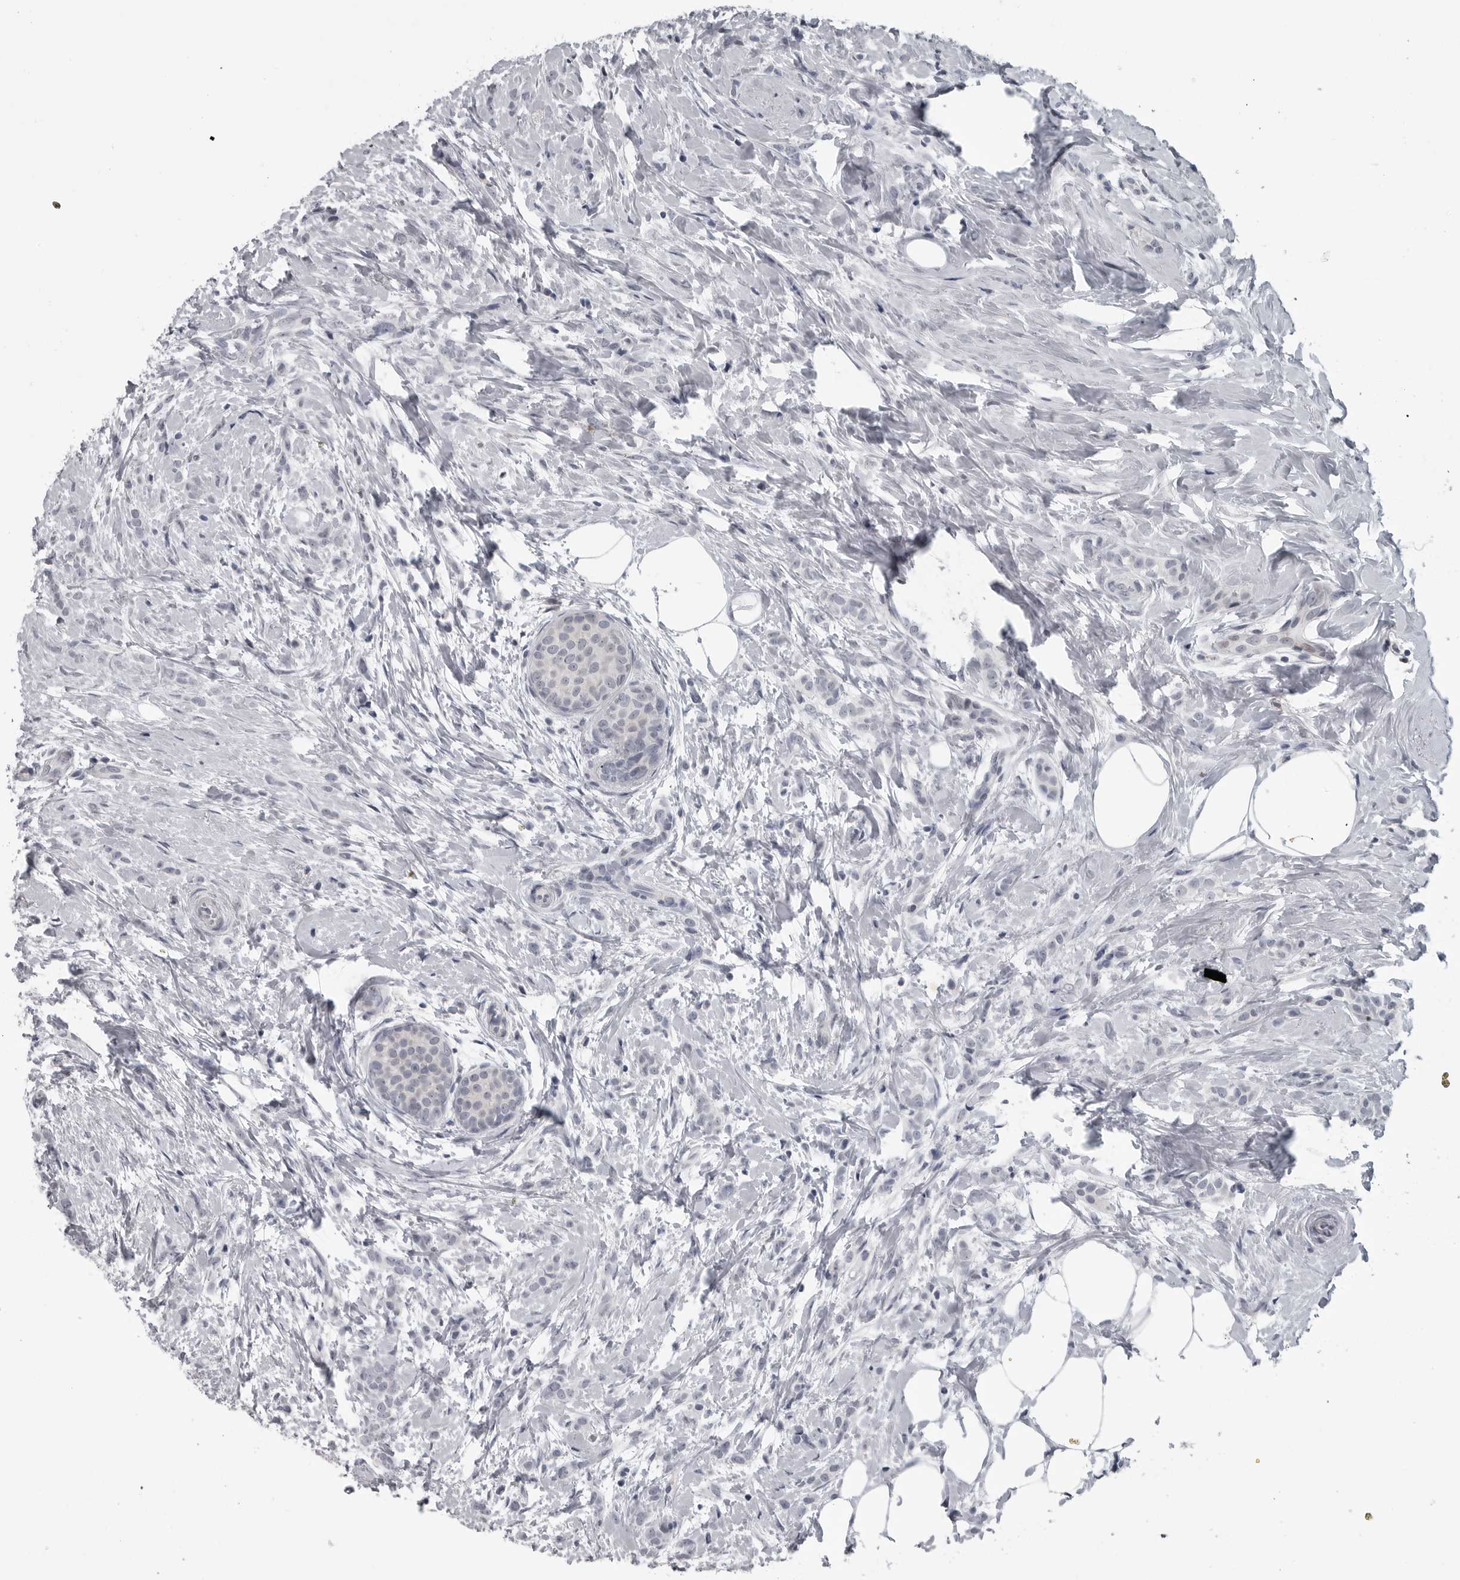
{"staining": {"intensity": "negative", "quantity": "none", "location": "none"}, "tissue": "breast cancer", "cell_type": "Tumor cells", "image_type": "cancer", "snomed": [{"axis": "morphology", "description": "Lobular carcinoma, in situ"}, {"axis": "morphology", "description": "Lobular carcinoma"}, {"axis": "topography", "description": "Breast"}], "caption": "There is no significant staining in tumor cells of breast cancer.", "gene": "LYSMD1", "patient": {"sex": "female", "age": 41}}